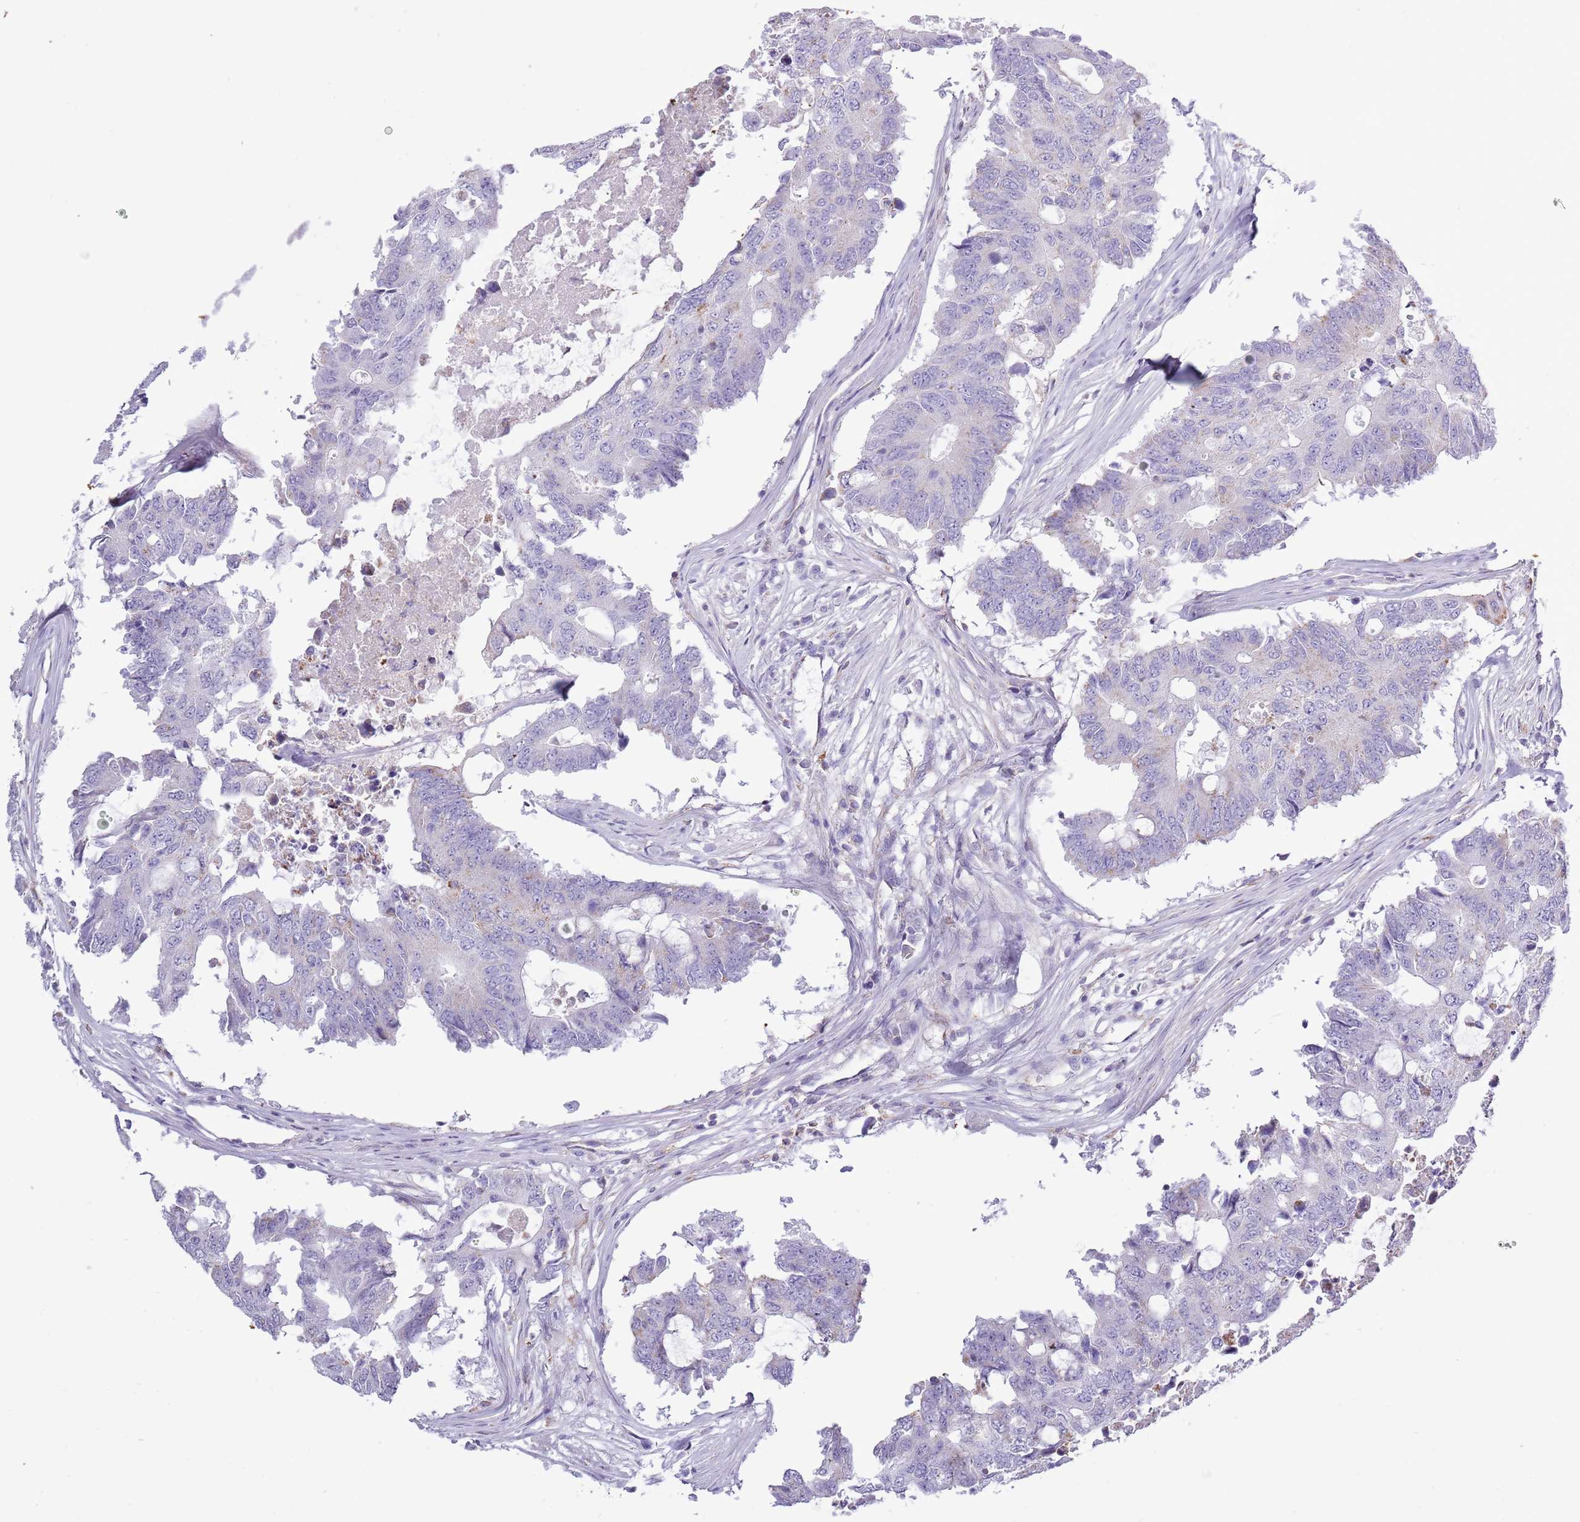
{"staining": {"intensity": "negative", "quantity": "none", "location": "none"}, "tissue": "colorectal cancer", "cell_type": "Tumor cells", "image_type": "cancer", "snomed": [{"axis": "morphology", "description": "Adenocarcinoma, NOS"}, {"axis": "topography", "description": "Colon"}], "caption": "An immunohistochemistry histopathology image of colorectal cancer is shown. There is no staining in tumor cells of colorectal cancer. (Brightfield microscopy of DAB immunohistochemistry (IHC) at high magnification).", "gene": "SLC23A1", "patient": {"sex": "male", "age": 71}}